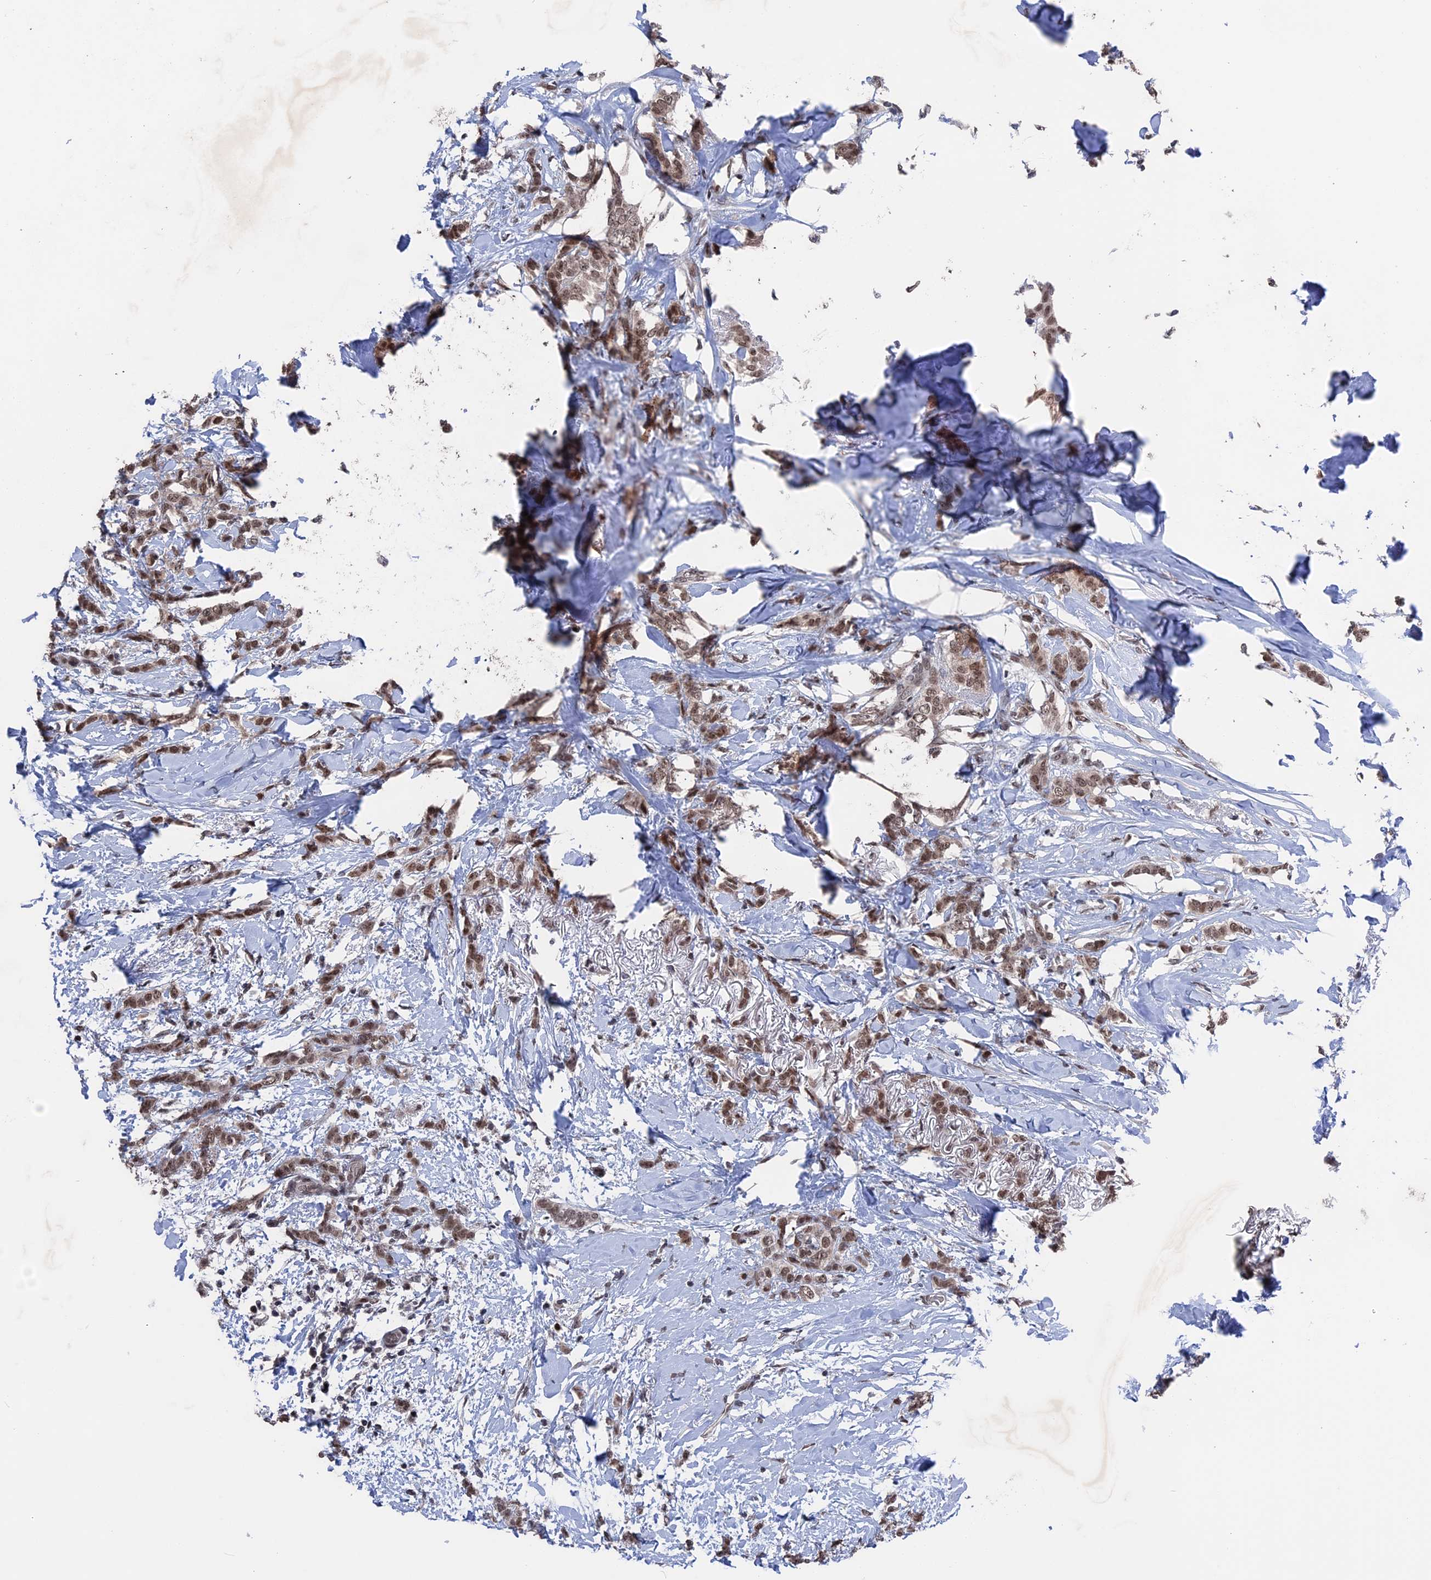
{"staining": {"intensity": "moderate", "quantity": ">75%", "location": "nuclear"}, "tissue": "breast cancer", "cell_type": "Tumor cells", "image_type": "cancer", "snomed": [{"axis": "morphology", "description": "Duct carcinoma"}, {"axis": "topography", "description": "Breast"}], "caption": "DAB (3,3'-diaminobenzidine) immunohistochemical staining of human breast cancer (intraductal carcinoma) reveals moderate nuclear protein expression in about >75% of tumor cells.", "gene": "NR2C2AP", "patient": {"sex": "female", "age": 72}}